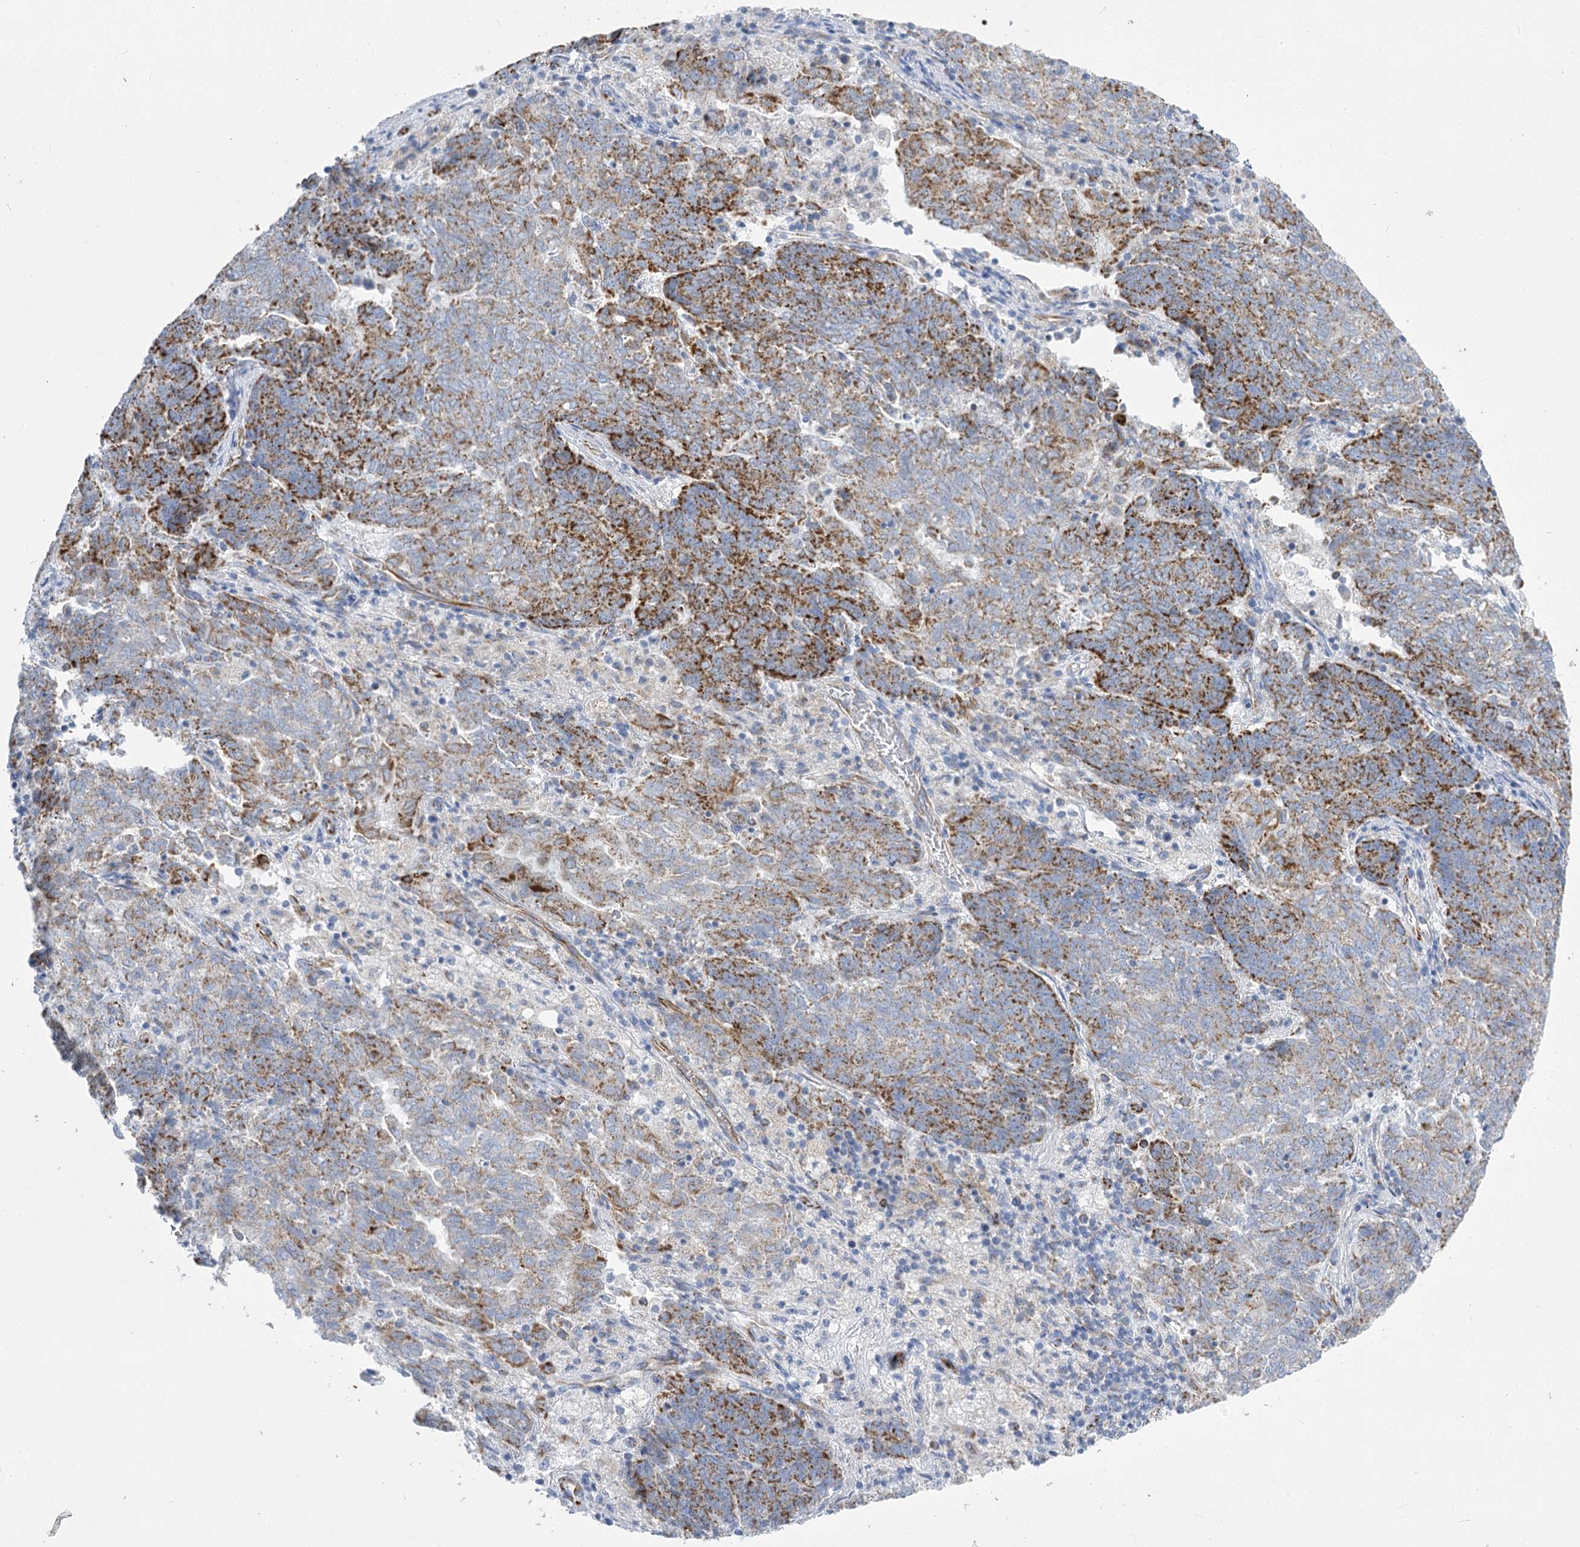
{"staining": {"intensity": "strong", "quantity": "25%-75%", "location": "cytoplasmic/membranous"}, "tissue": "endometrial cancer", "cell_type": "Tumor cells", "image_type": "cancer", "snomed": [{"axis": "morphology", "description": "Adenocarcinoma, NOS"}, {"axis": "topography", "description": "Endometrium"}], "caption": "Adenocarcinoma (endometrial) stained with DAB immunohistochemistry reveals high levels of strong cytoplasmic/membranous positivity in approximately 25%-75% of tumor cells.", "gene": "DHTKD1", "patient": {"sex": "female", "age": 80}}